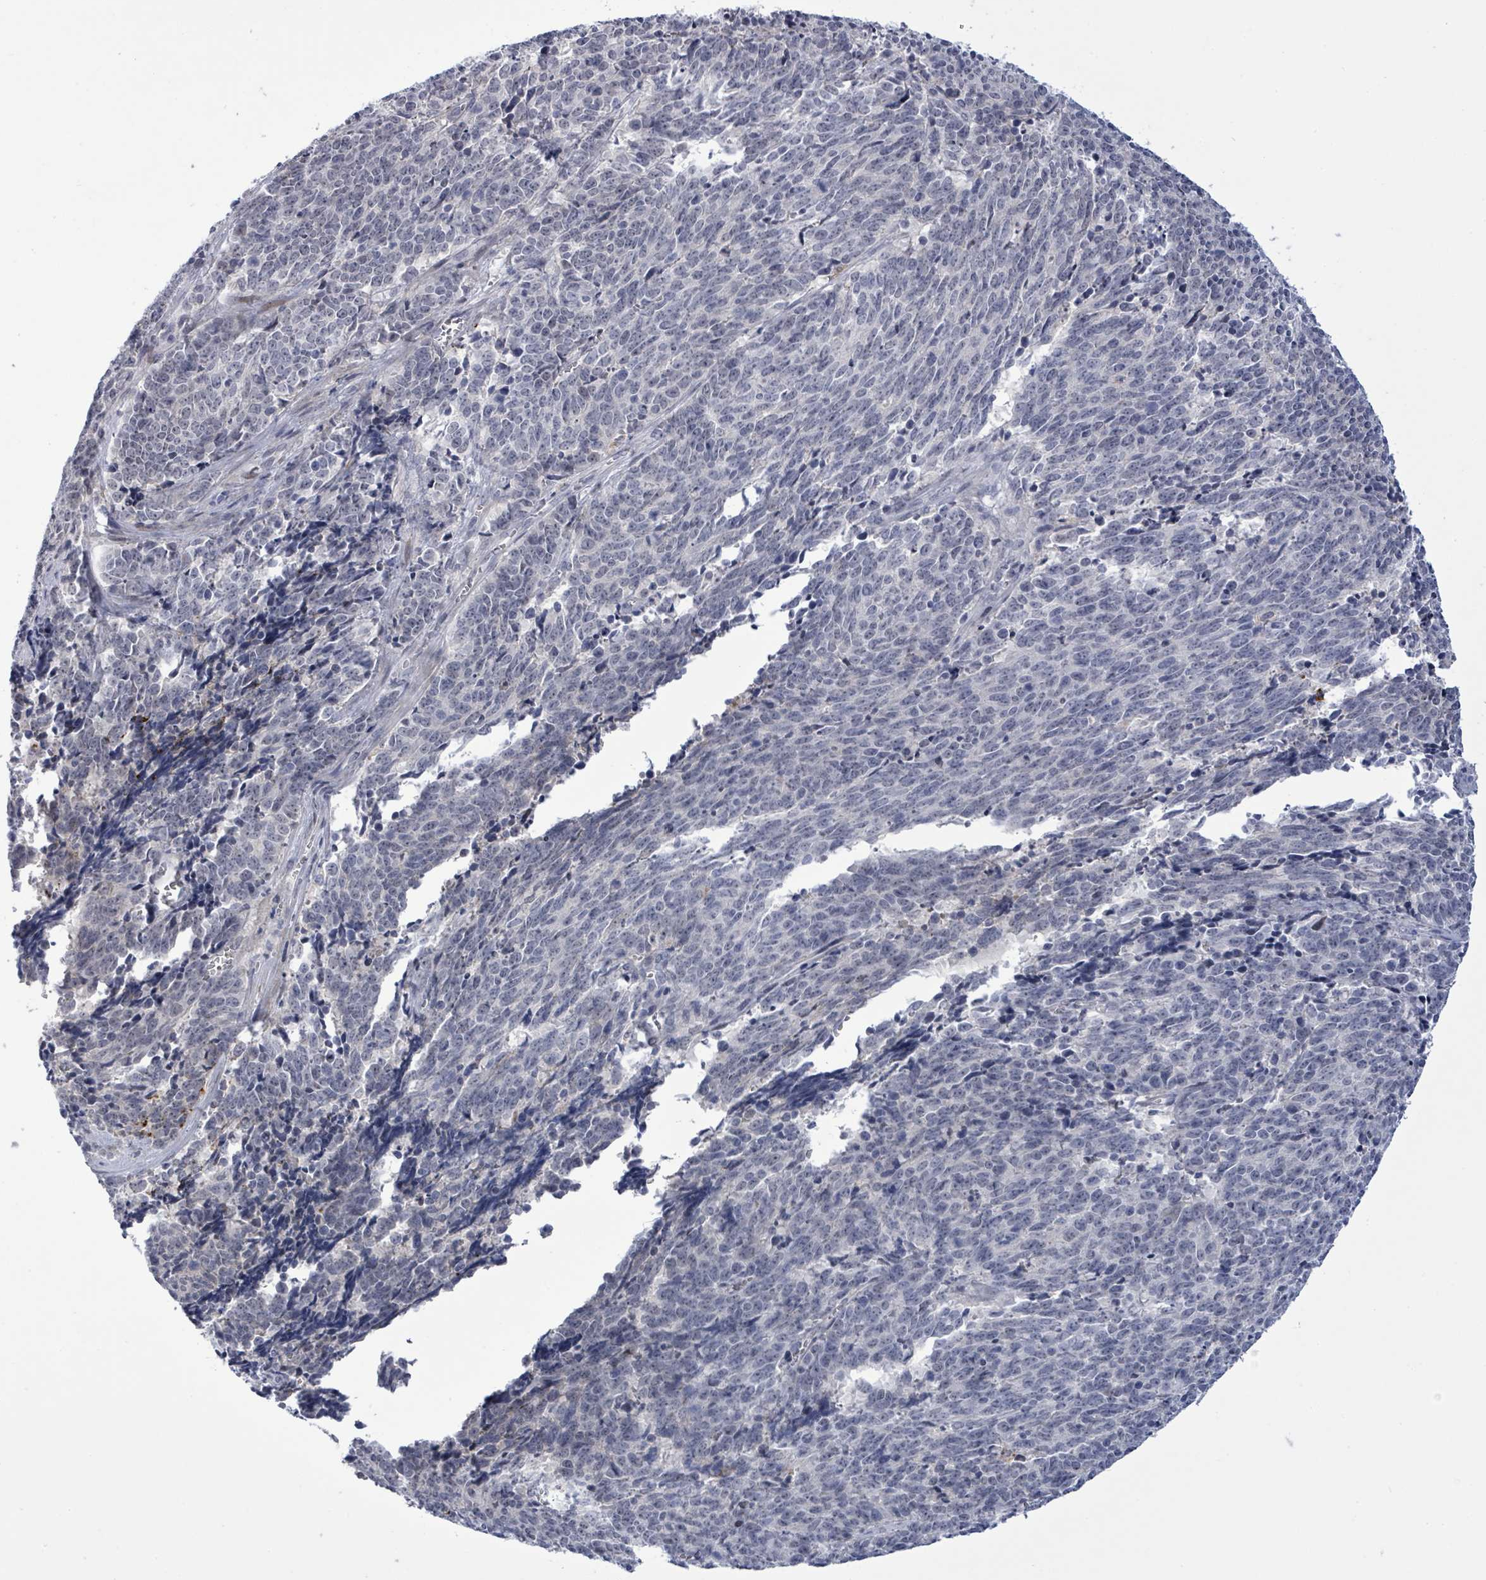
{"staining": {"intensity": "negative", "quantity": "none", "location": "none"}, "tissue": "cervical cancer", "cell_type": "Tumor cells", "image_type": "cancer", "snomed": [{"axis": "morphology", "description": "Squamous cell carcinoma, NOS"}, {"axis": "topography", "description": "Cervix"}], "caption": "This histopathology image is of cervical squamous cell carcinoma stained with immunohistochemistry (IHC) to label a protein in brown with the nuclei are counter-stained blue. There is no expression in tumor cells.", "gene": "CT45A5", "patient": {"sex": "female", "age": 29}}